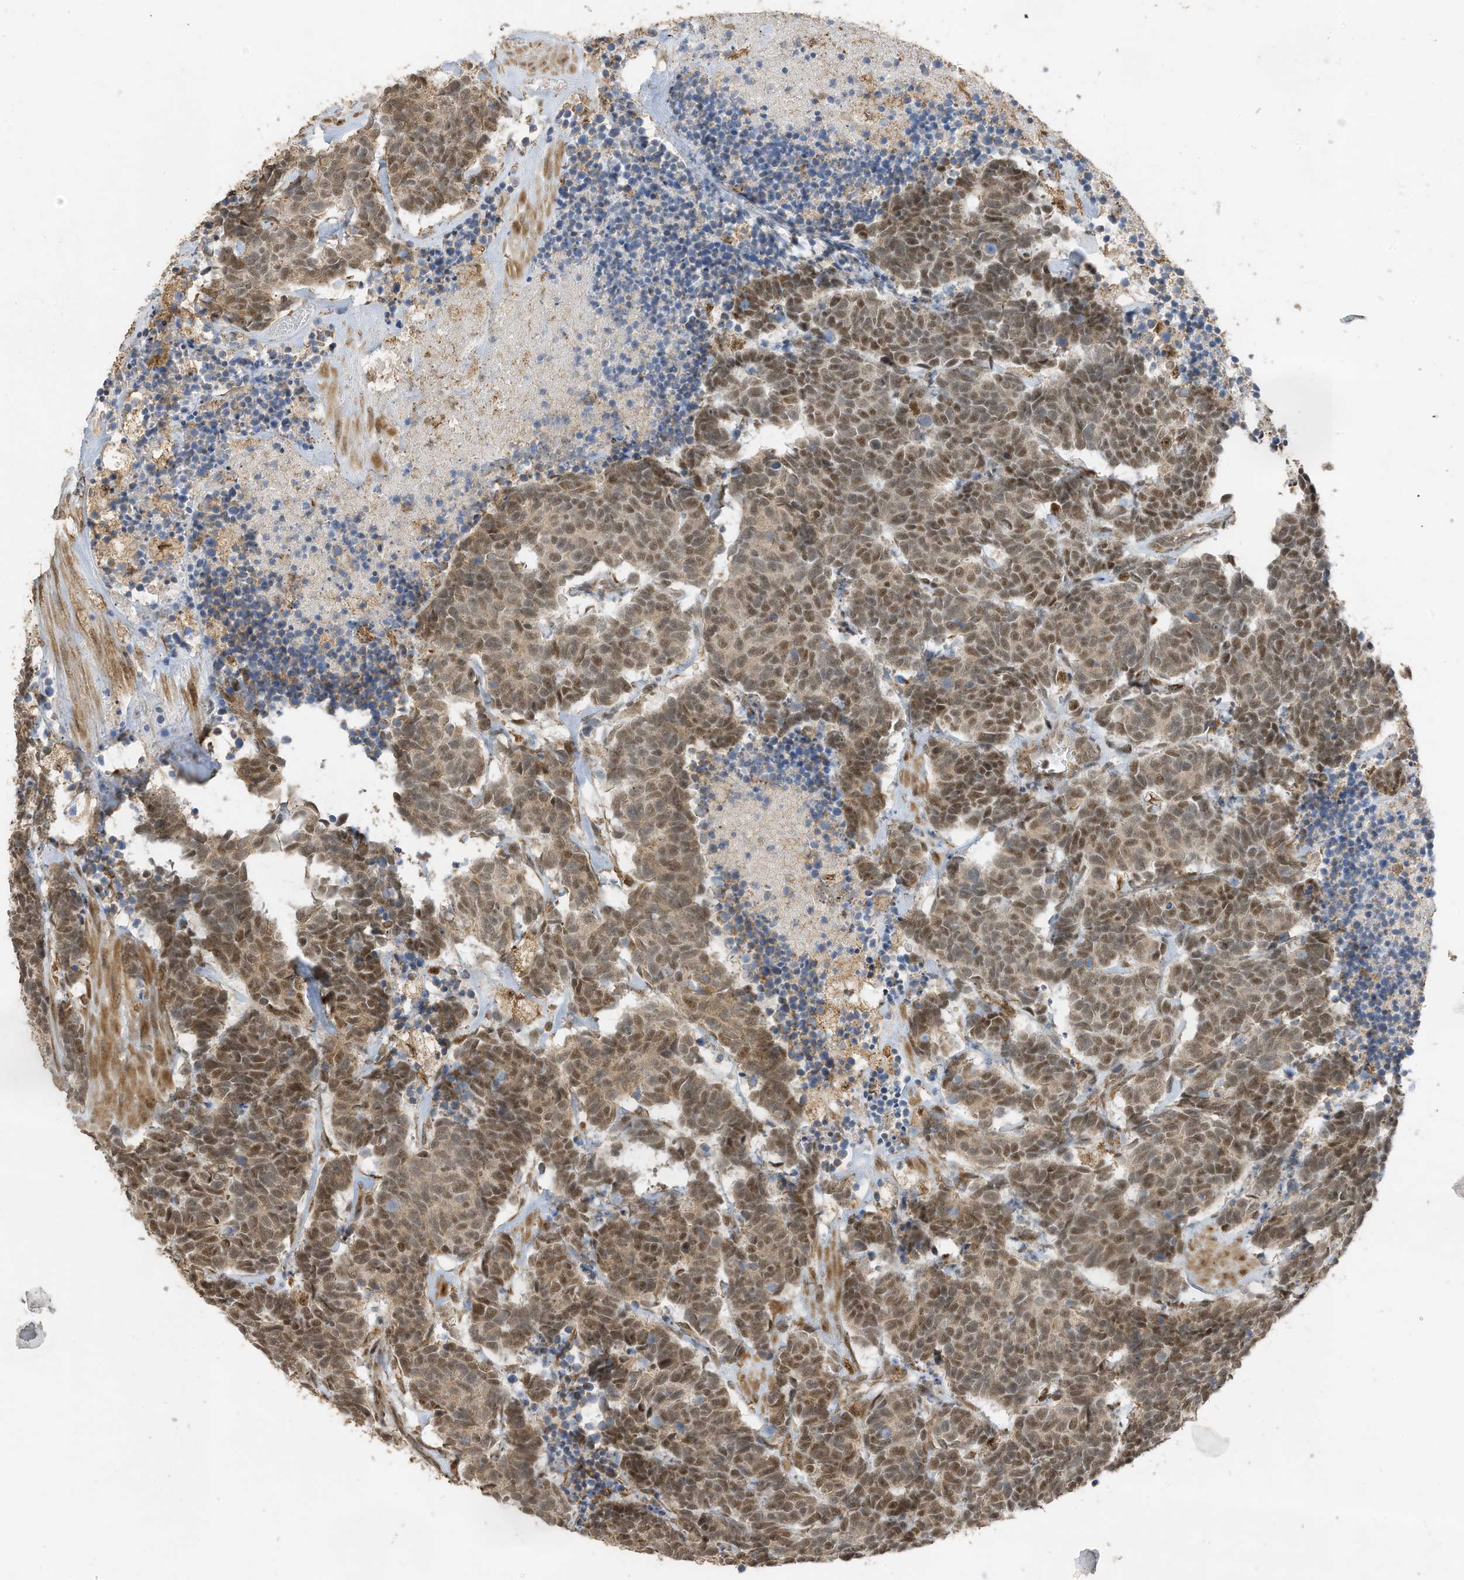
{"staining": {"intensity": "moderate", "quantity": ">75%", "location": "cytoplasmic/membranous,nuclear"}, "tissue": "carcinoid", "cell_type": "Tumor cells", "image_type": "cancer", "snomed": [{"axis": "morphology", "description": "Carcinoma, NOS"}, {"axis": "morphology", "description": "Carcinoid, malignant, NOS"}, {"axis": "topography", "description": "Urinary bladder"}], "caption": "Carcinoid stained with IHC displays moderate cytoplasmic/membranous and nuclear staining in approximately >75% of tumor cells. Nuclei are stained in blue.", "gene": "ERLEC1", "patient": {"sex": "male", "age": 57}}